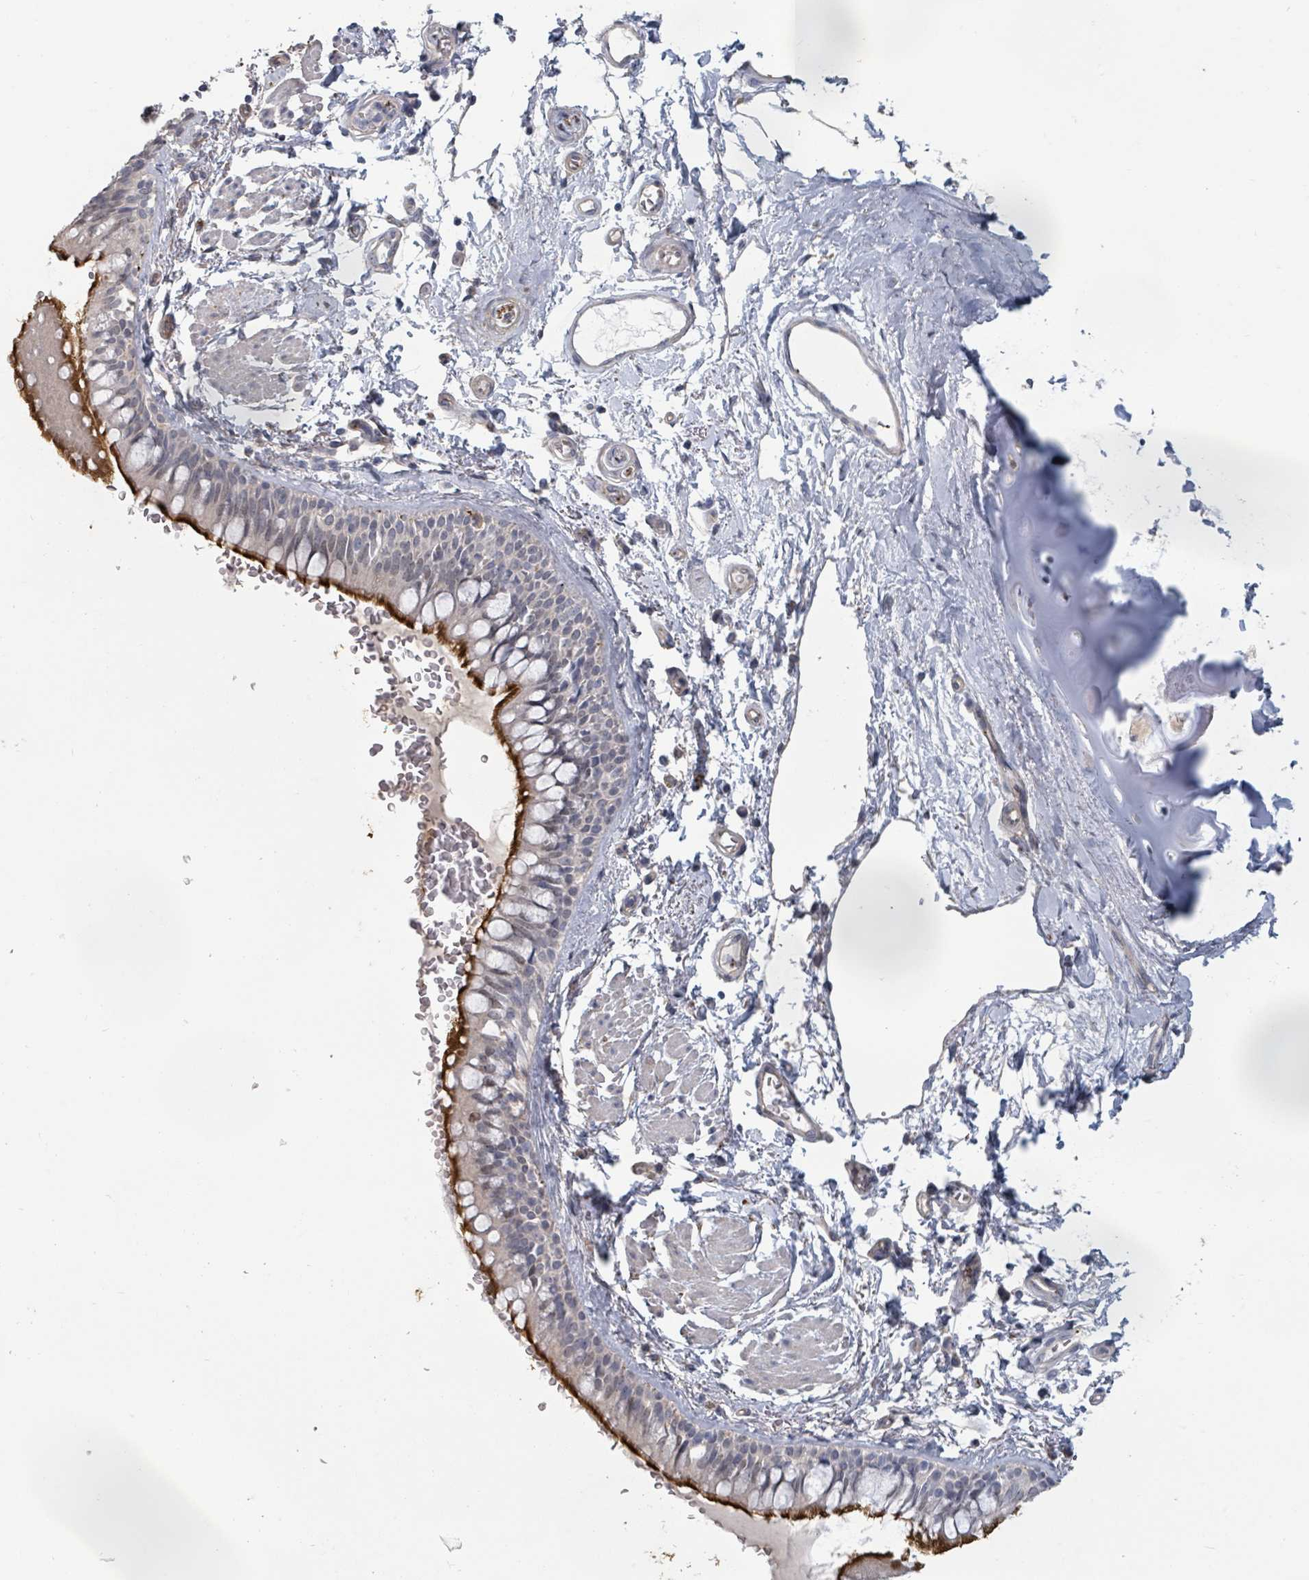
{"staining": {"intensity": "strong", "quantity": "25%-75%", "location": "cytoplasmic/membranous"}, "tissue": "bronchus", "cell_type": "Respiratory epithelial cells", "image_type": "normal", "snomed": [{"axis": "morphology", "description": "Normal tissue, NOS"}, {"axis": "topography", "description": "Lymph node"}, {"axis": "topography", "description": "Cartilage tissue"}, {"axis": "topography", "description": "Bronchus"}], "caption": "A brown stain labels strong cytoplasmic/membranous positivity of a protein in respiratory epithelial cells of benign human bronchus. Nuclei are stained in blue.", "gene": "PLAUR", "patient": {"sex": "female", "age": 70}}